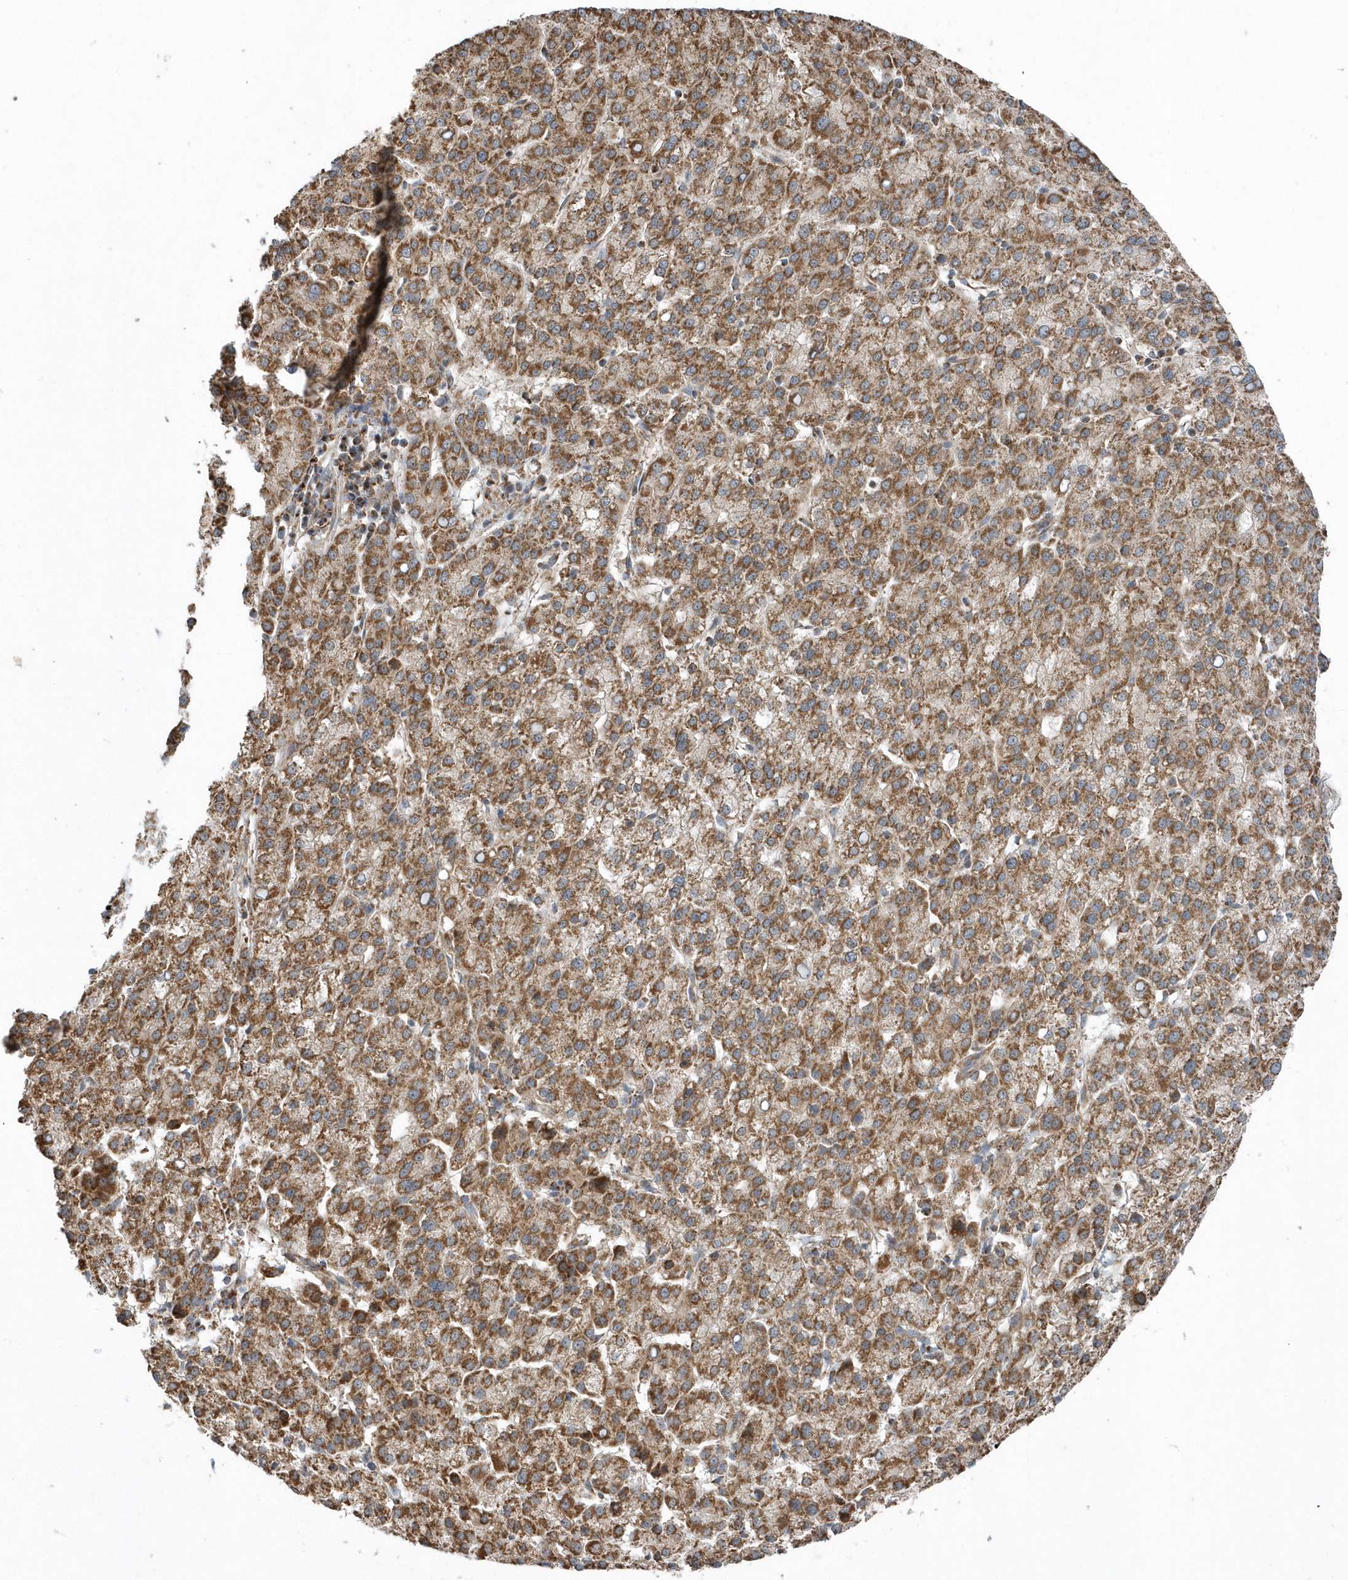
{"staining": {"intensity": "moderate", "quantity": ">75%", "location": "cytoplasmic/membranous"}, "tissue": "liver cancer", "cell_type": "Tumor cells", "image_type": "cancer", "snomed": [{"axis": "morphology", "description": "Carcinoma, Hepatocellular, NOS"}, {"axis": "topography", "description": "Liver"}], "caption": "Immunohistochemical staining of human liver hepatocellular carcinoma exhibits medium levels of moderate cytoplasmic/membranous expression in about >75% of tumor cells.", "gene": "PPP1R7", "patient": {"sex": "female", "age": 58}}